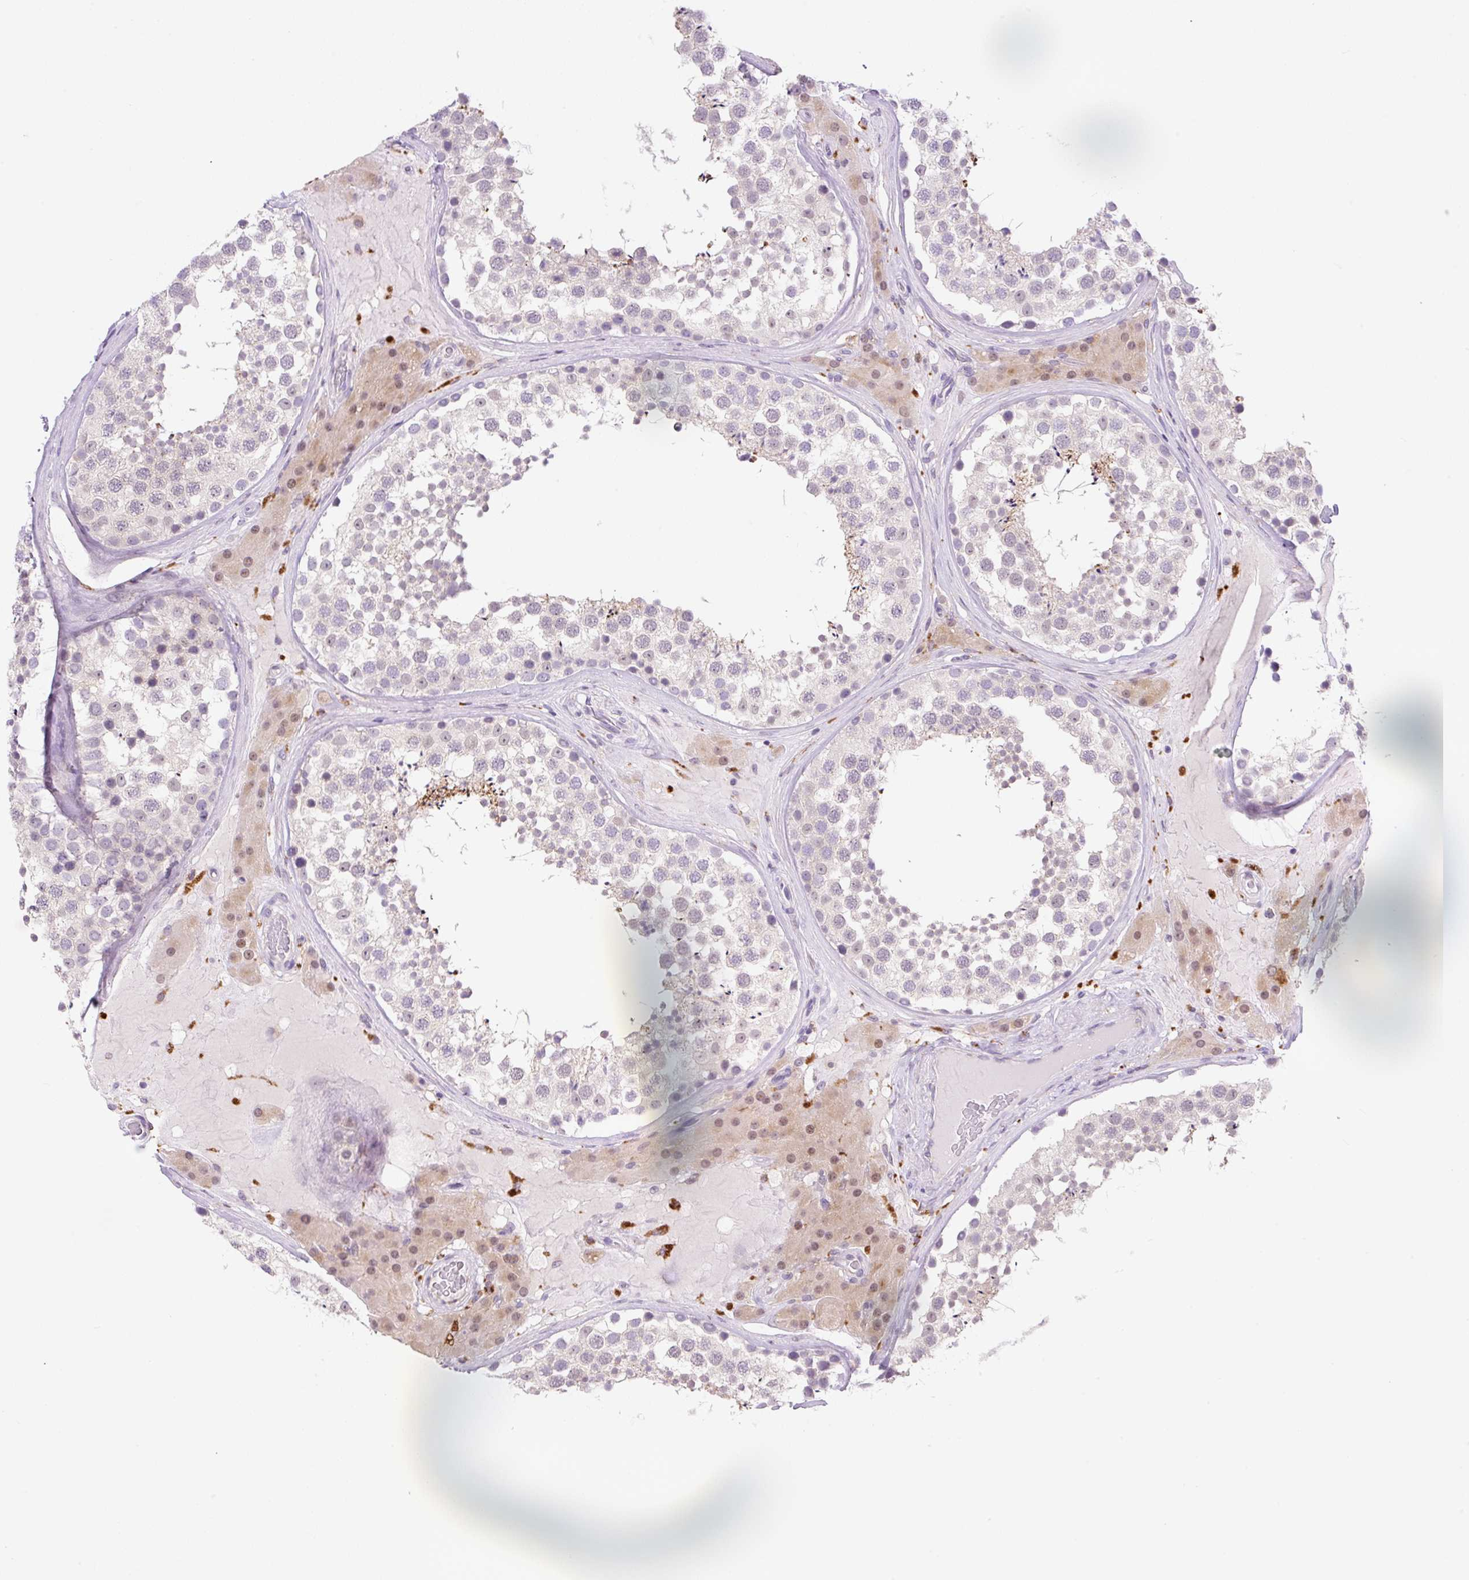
{"staining": {"intensity": "negative", "quantity": "none", "location": "none"}, "tissue": "testis", "cell_type": "Cells in seminiferous ducts", "image_type": "normal", "snomed": [{"axis": "morphology", "description": "Normal tissue, NOS"}, {"axis": "topography", "description": "Testis"}], "caption": "Immunohistochemistry of normal testis reveals no staining in cells in seminiferous ducts.", "gene": "CEBPZOS", "patient": {"sex": "male", "age": 46}}